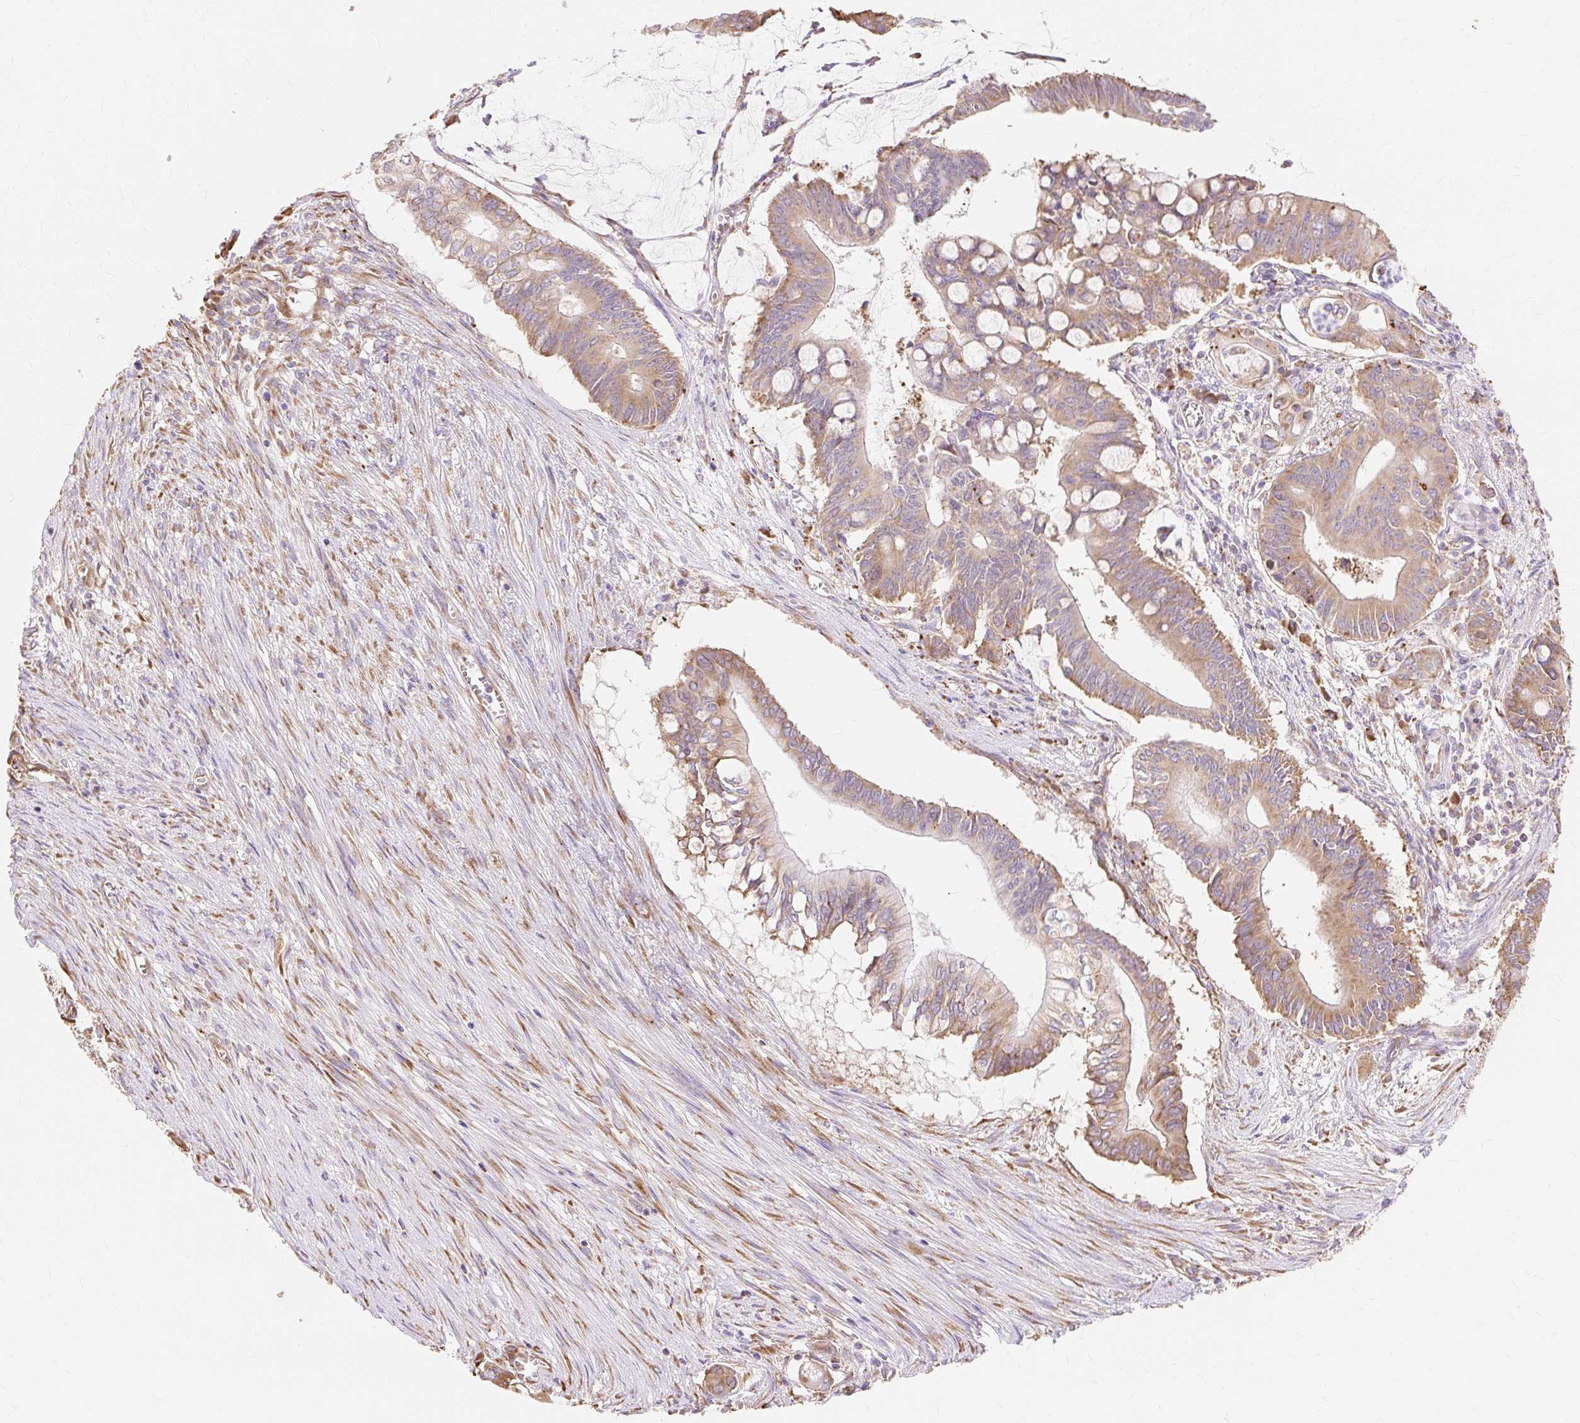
{"staining": {"intensity": "moderate", "quantity": ">75%", "location": "cytoplasmic/membranous"}, "tissue": "pancreatic cancer", "cell_type": "Tumor cells", "image_type": "cancer", "snomed": [{"axis": "morphology", "description": "Adenocarcinoma, NOS"}, {"axis": "topography", "description": "Pancreas"}], "caption": "Protein staining by immunohistochemistry (IHC) reveals moderate cytoplasmic/membranous positivity in about >75% of tumor cells in adenocarcinoma (pancreatic).", "gene": "RPS17", "patient": {"sex": "male", "age": 68}}